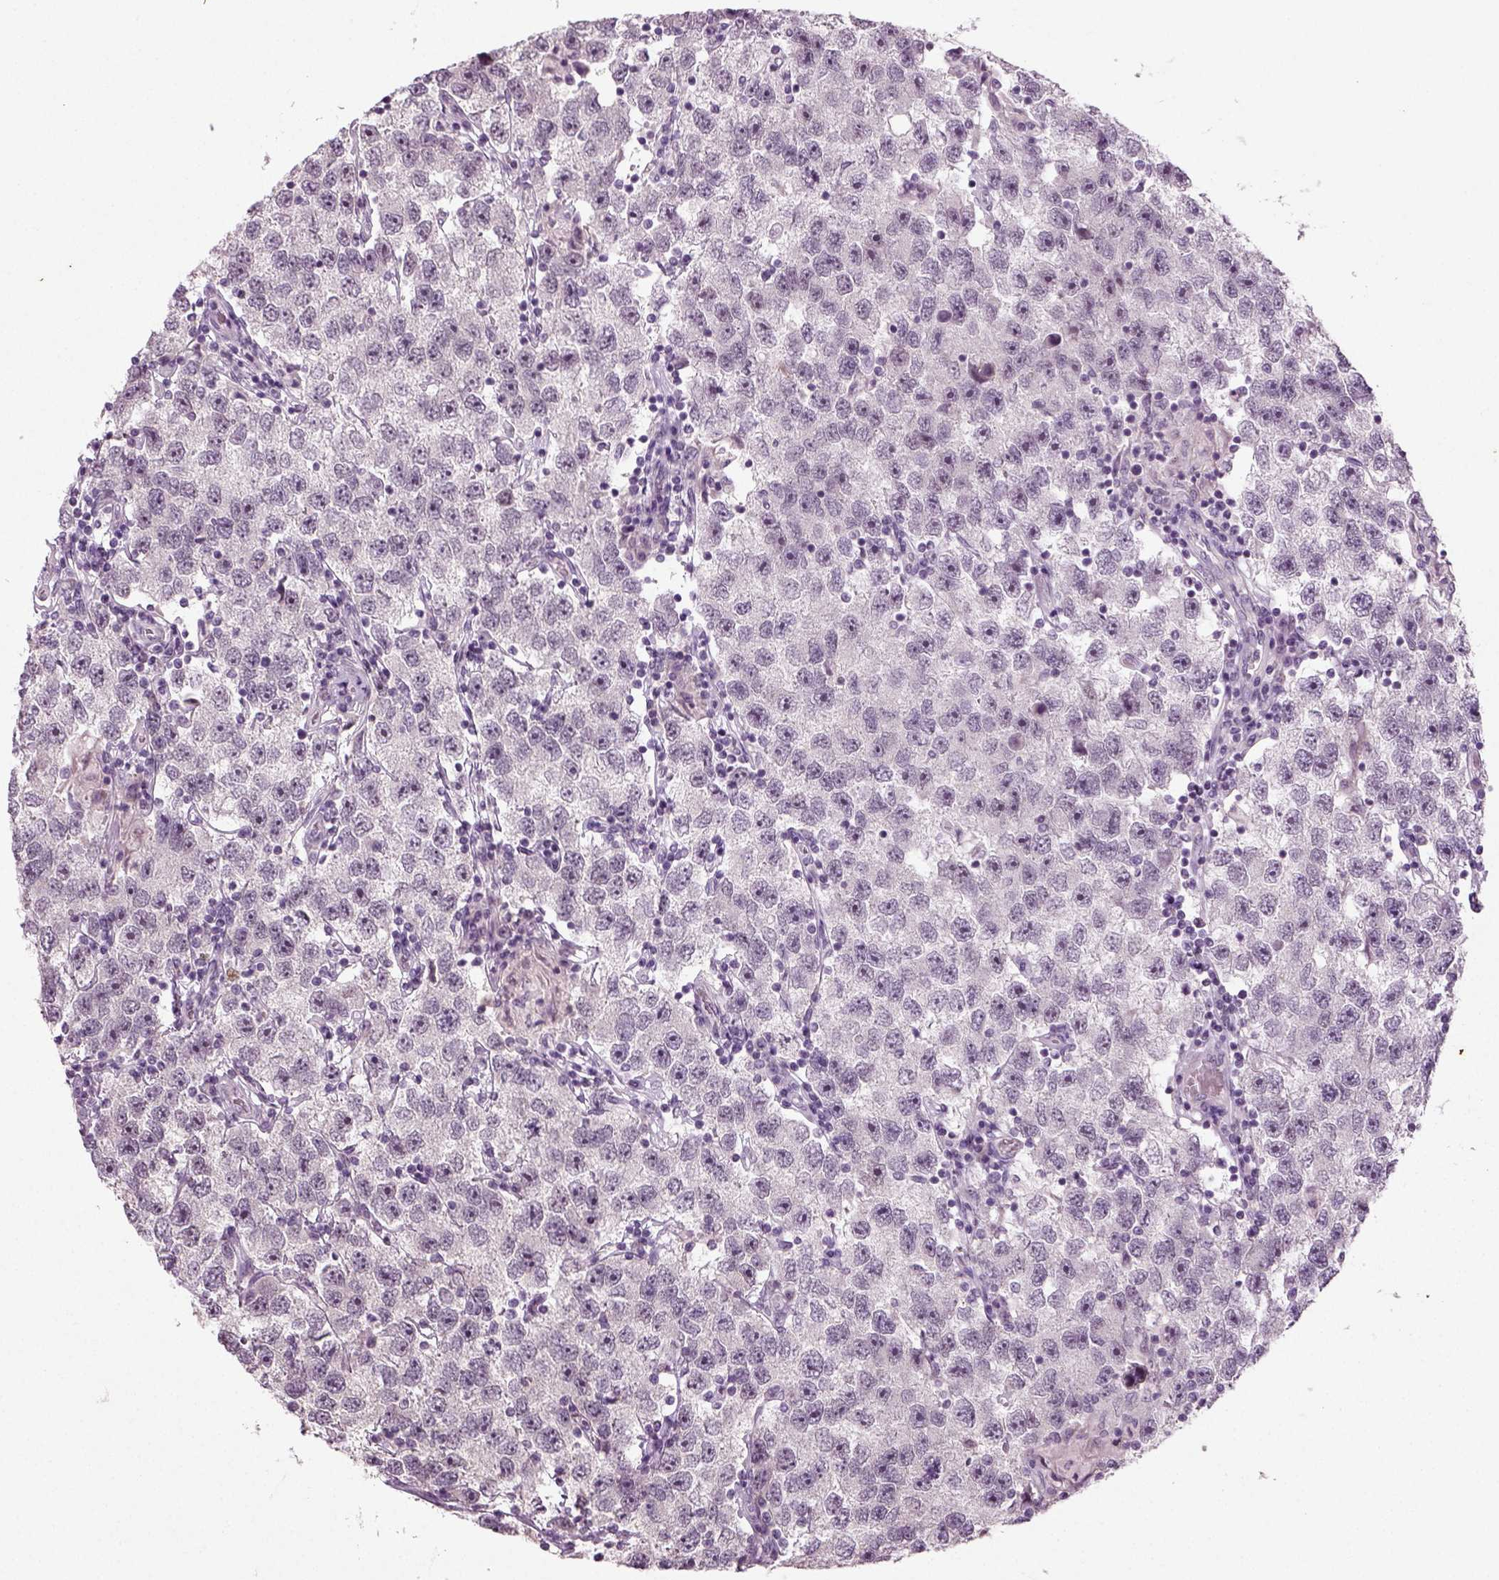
{"staining": {"intensity": "weak", "quantity": "<25%", "location": "nuclear"}, "tissue": "testis cancer", "cell_type": "Tumor cells", "image_type": "cancer", "snomed": [{"axis": "morphology", "description": "Seminoma, NOS"}, {"axis": "topography", "description": "Testis"}], "caption": "This histopathology image is of testis cancer stained with immunohistochemistry to label a protein in brown with the nuclei are counter-stained blue. There is no positivity in tumor cells. The staining is performed using DAB (3,3'-diaminobenzidine) brown chromogen with nuclei counter-stained in using hematoxylin.", "gene": "SYNGAP1", "patient": {"sex": "male", "age": 26}}